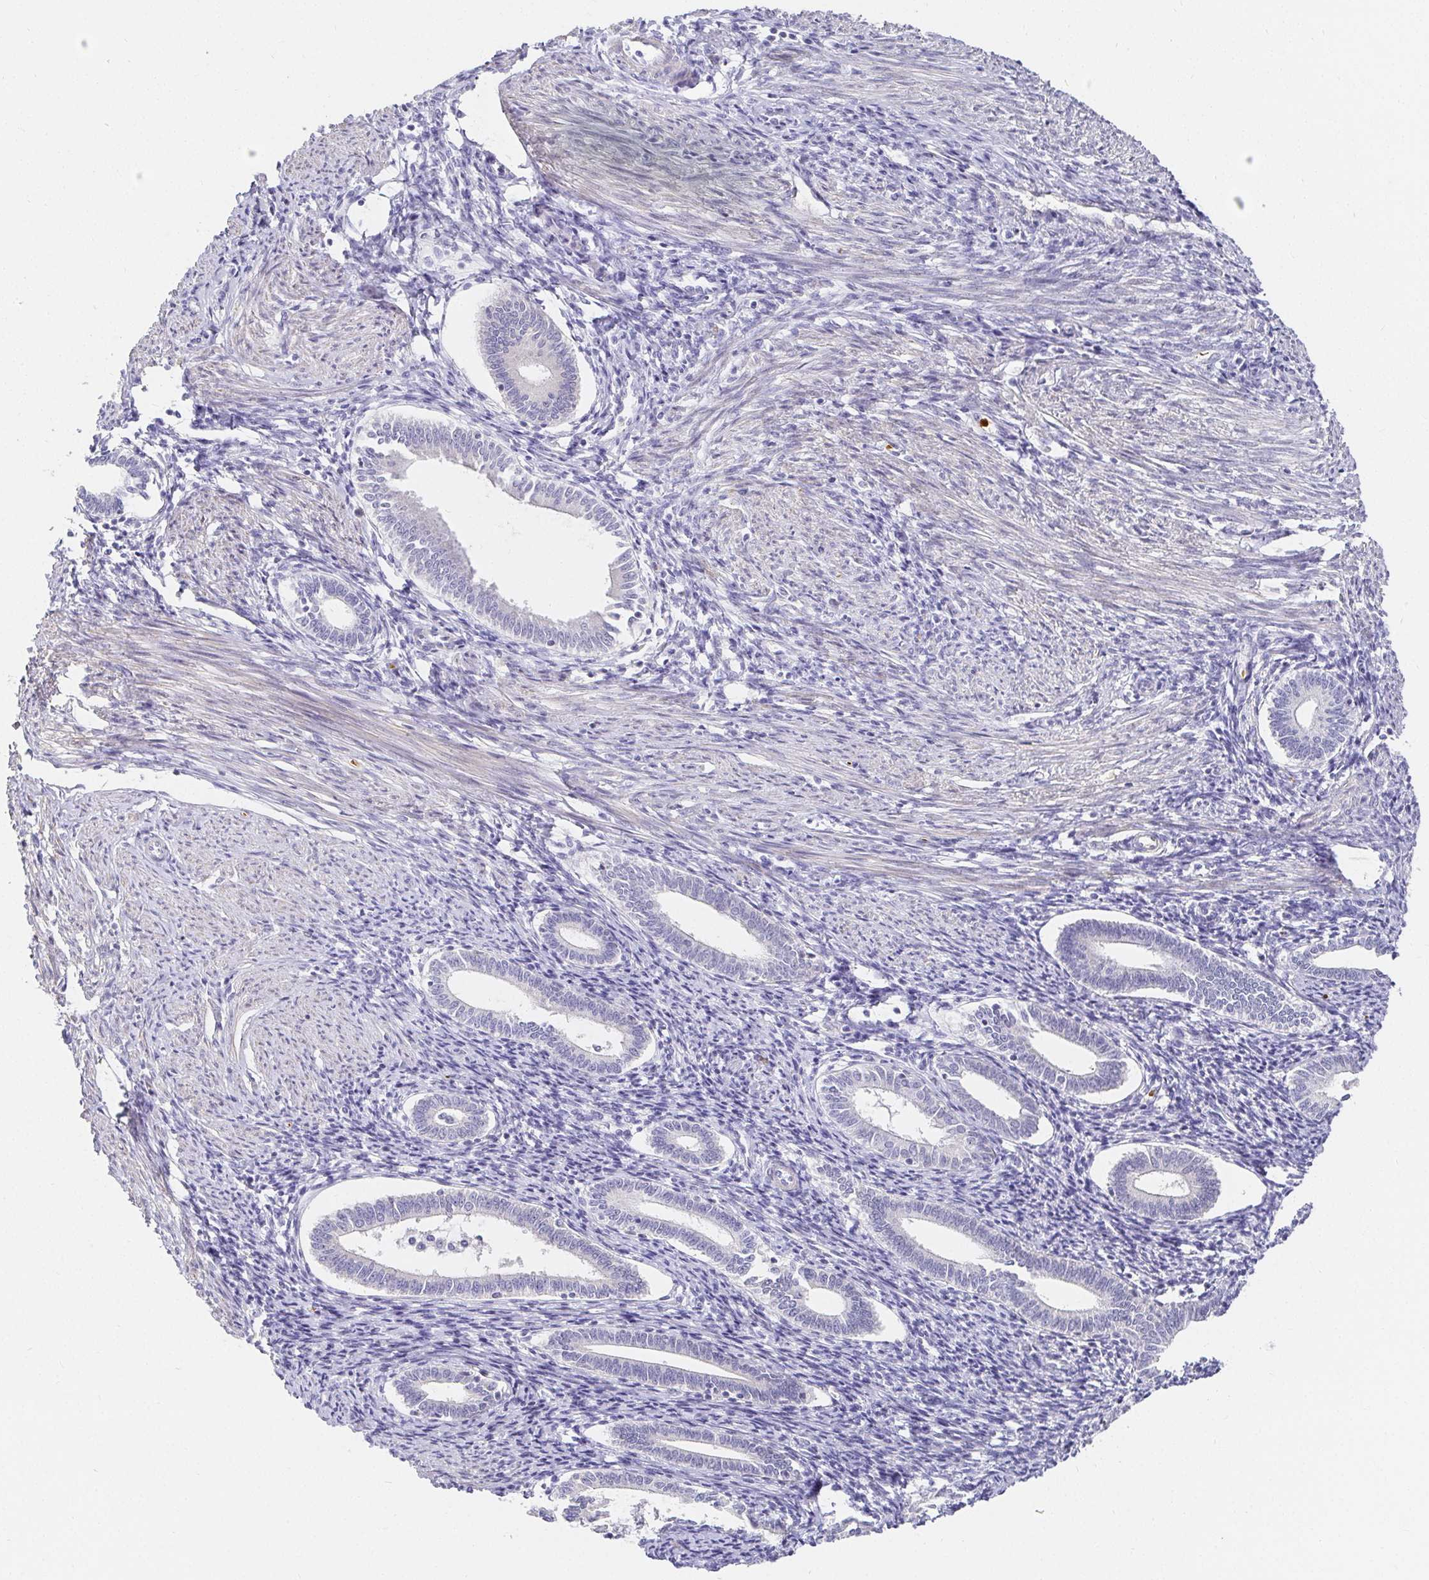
{"staining": {"intensity": "negative", "quantity": "none", "location": "none"}, "tissue": "endometrium", "cell_type": "Cells in endometrial stroma", "image_type": "normal", "snomed": [{"axis": "morphology", "description": "Normal tissue, NOS"}, {"axis": "topography", "description": "Endometrium"}], "caption": "Immunohistochemistry micrograph of benign endometrium stained for a protein (brown), which demonstrates no positivity in cells in endometrial stroma.", "gene": "FGF21", "patient": {"sex": "female", "age": 41}}